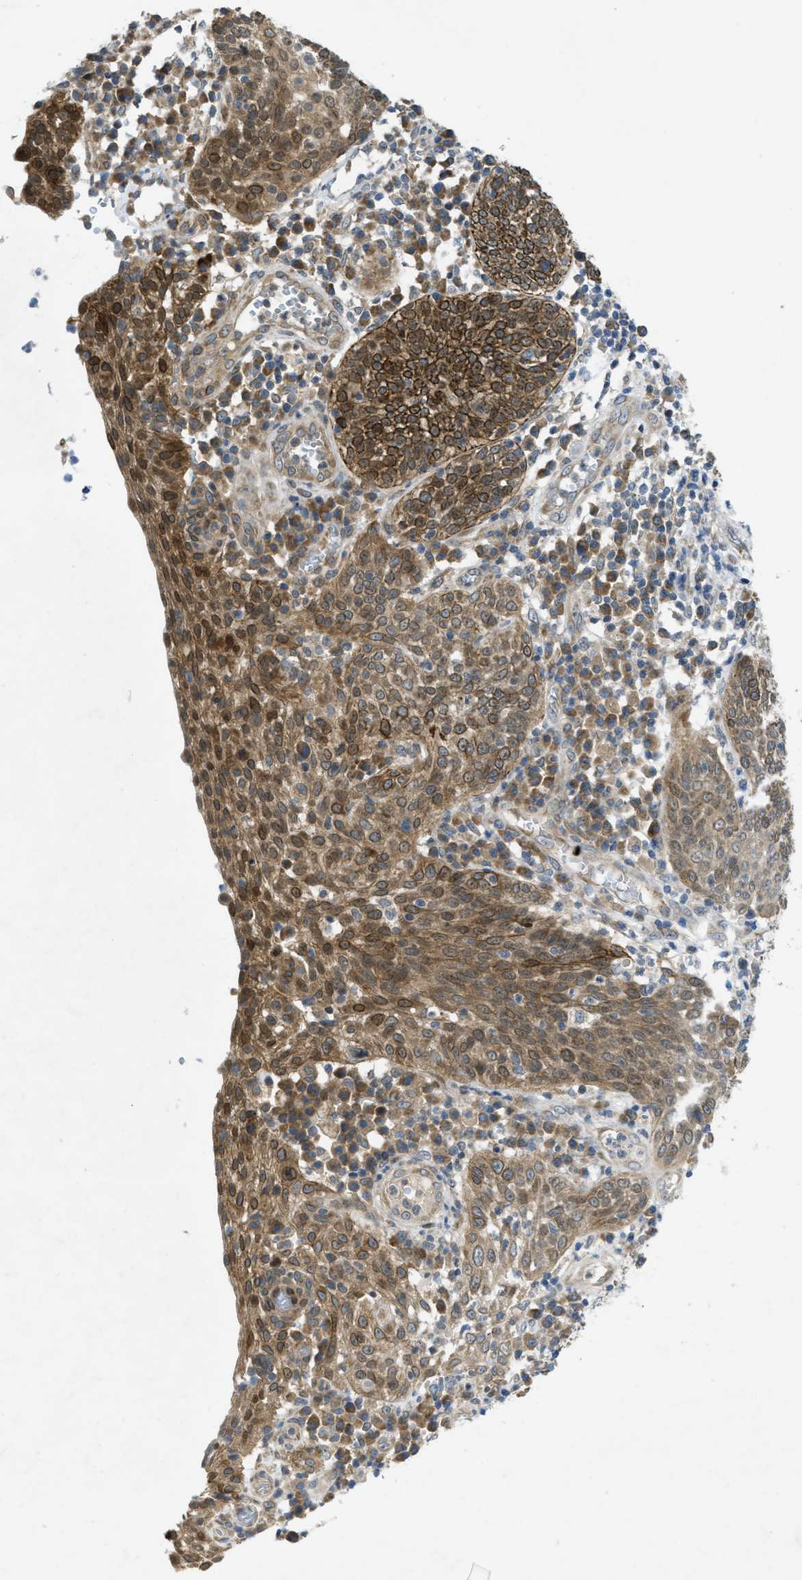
{"staining": {"intensity": "moderate", "quantity": ">75%", "location": "cytoplasmic/membranous,nuclear"}, "tissue": "cervical cancer", "cell_type": "Tumor cells", "image_type": "cancer", "snomed": [{"axis": "morphology", "description": "Squamous cell carcinoma, NOS"}, {"axis": "topography", "description": "Cervix"}], "caption": "High-magnification brightfield microscopy of cervical cancer stained with DAB (3,3'-diaminobenzidine) (brown) and counterstained with hematoxylin (blue). tumor cells exhibit moderate cytoplasmic/membranous and nuclear staining is seen in about>75% of cells.", "gene": "EIF2AK3", "patient": {"sex": "female", "age": 34}}